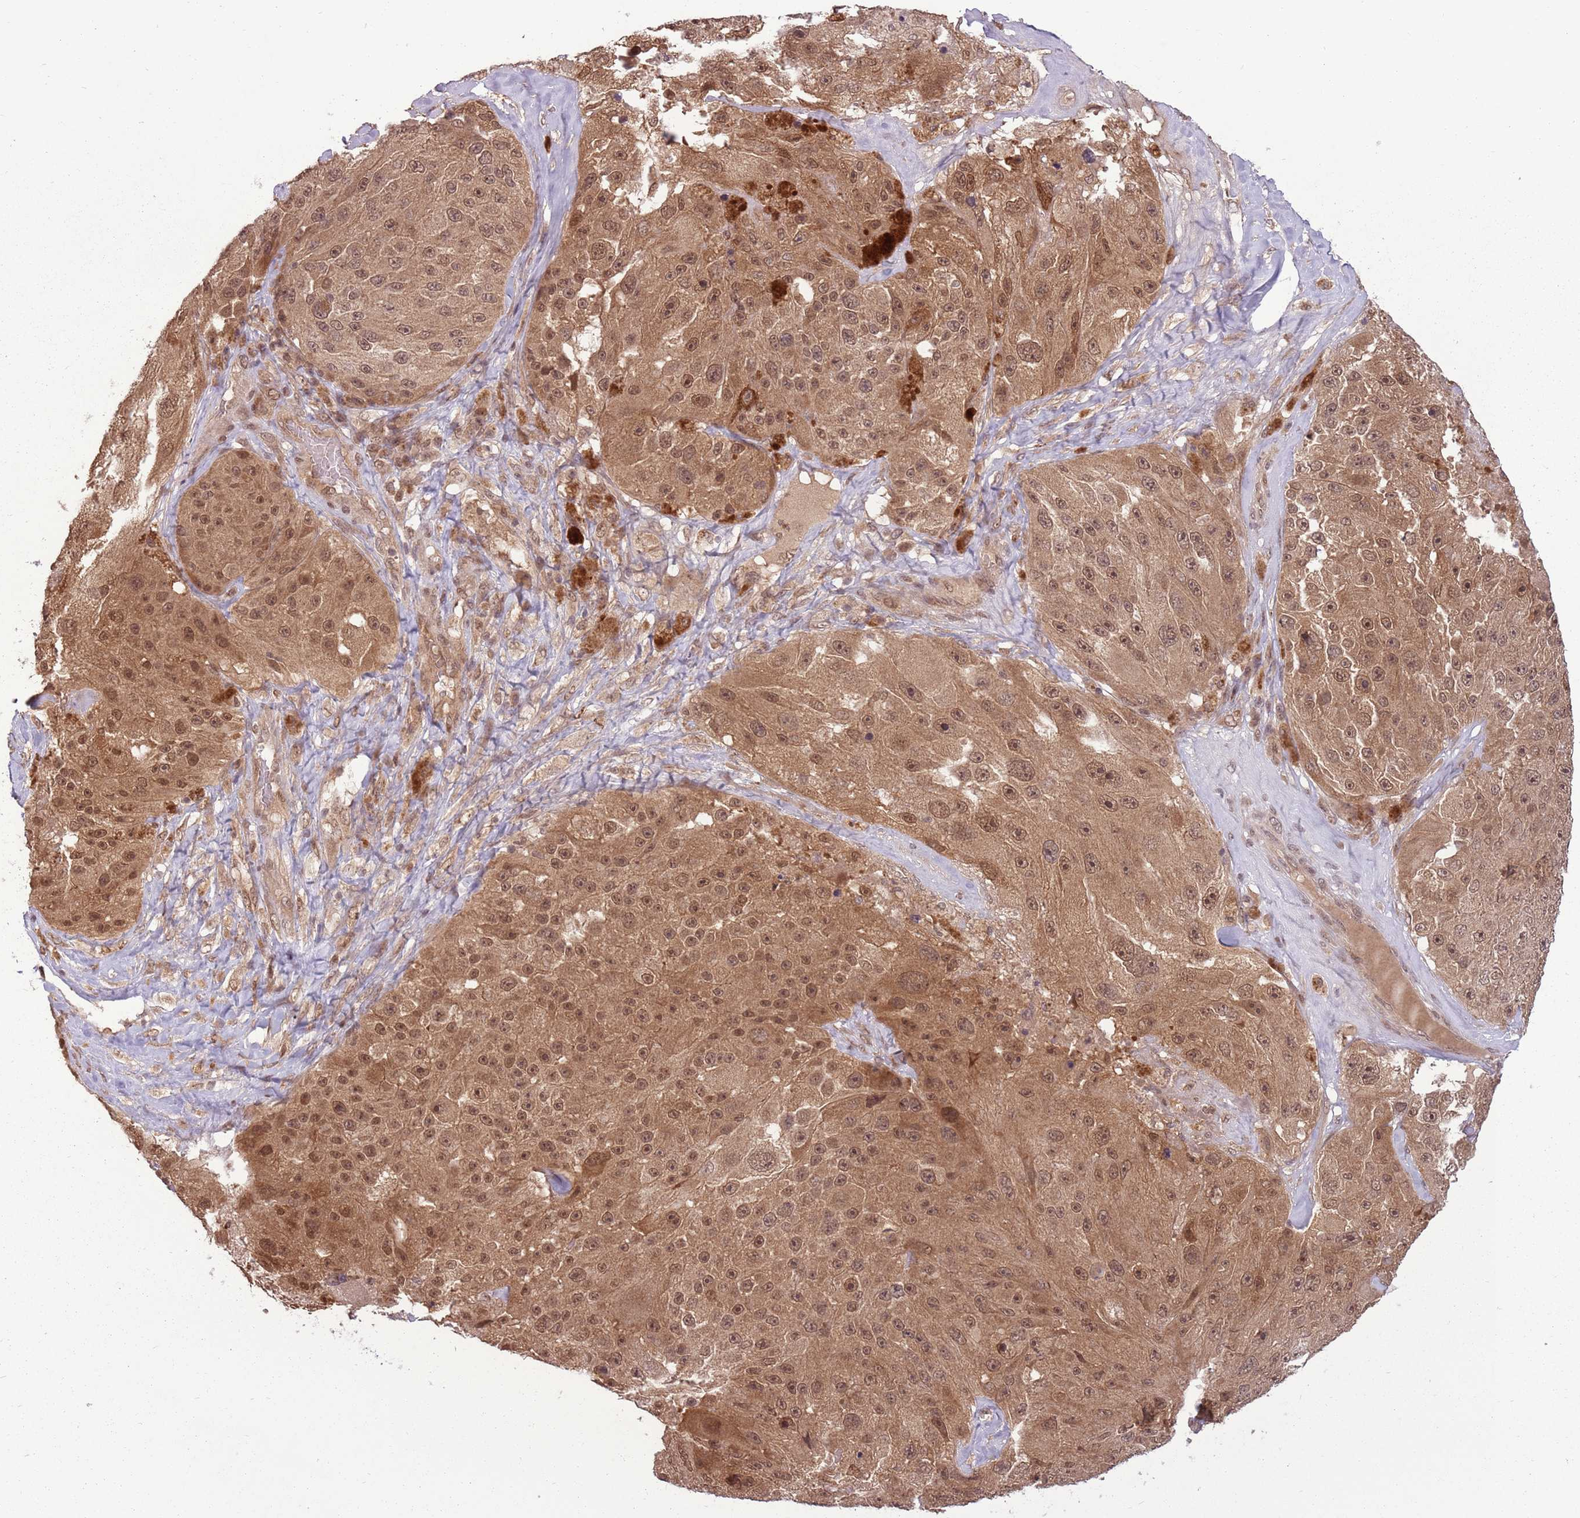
{"staining": {"intensity": "moderate", "quantity": ">75%", "location": "cytoplasmic/membranous,nuclear"}, "tissue": "melanoma", "cell_type": "Tumor cells", "image_type": "cancer", "snomed": [{"axis": "morphology", "description": "Malignant melanoma, Metastatic site"}, {"axis": "topography", "description": "Lymph node"}], "caption": "Tumor cells exhibit medium levels of moderate cytoplasmic/membranous and nuclear positivity in about >75% of cells in malignant melanoma (metastatic site).", "gene": "ADAMTS3", "patient": {"sex": "male", "age": 62}}